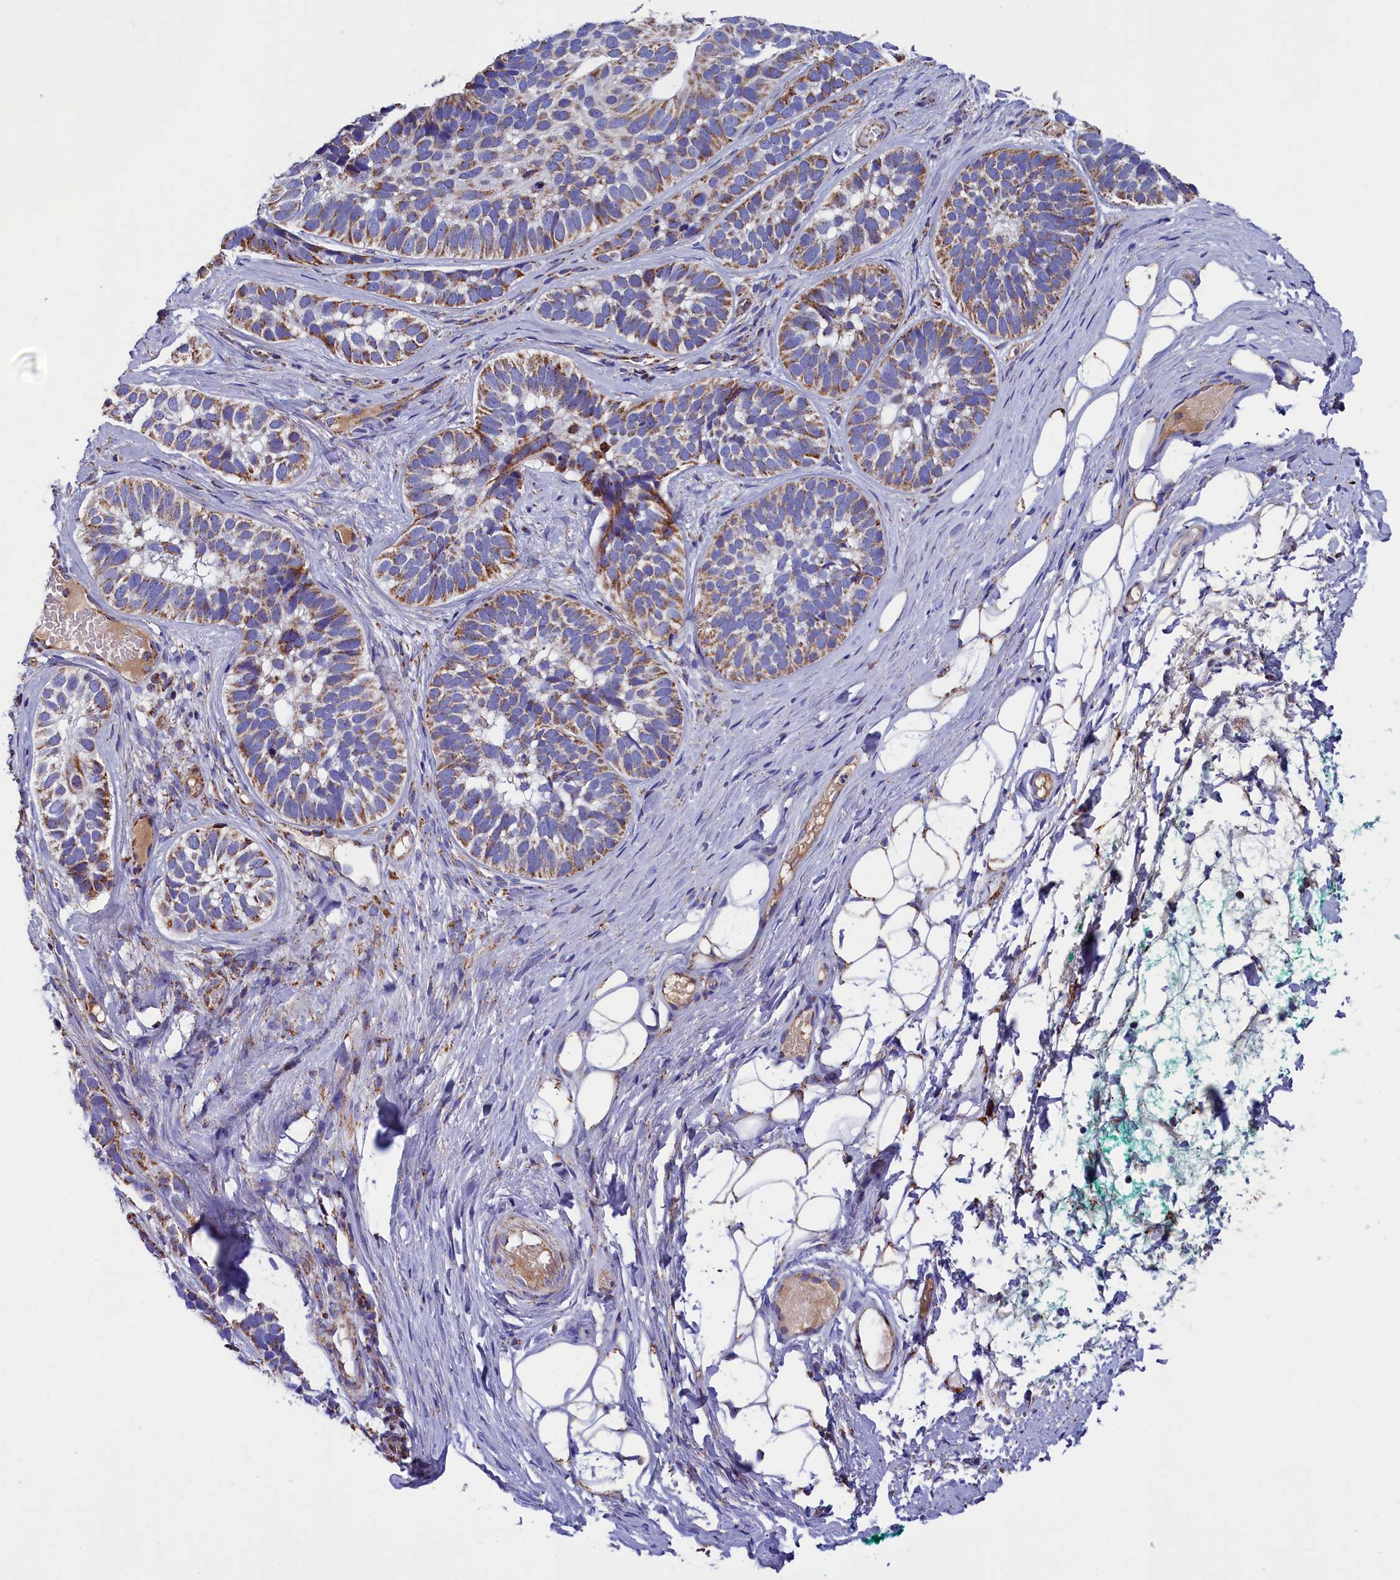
{"staining": {"intensity": "moderate", "quantity": ">75%", "location": "cytoplasmic/membranous"}, "tissue": "skin cancer", "cell_type": "Tumor cells", "image_type": "cancer", "snomed": [{"axis": "morphology", "description": "Basal cell carcinoma"}, {"axis": "topography", "description": "Skin"}], "caption": "A micrograph of human skin basal cell carcinoma stained for a protein reveals moderate cytoplasmic/membranous brown staining in tumor cells.", "gene": "SLC39A3", "patient": {"sex": "male", "age": 62}}